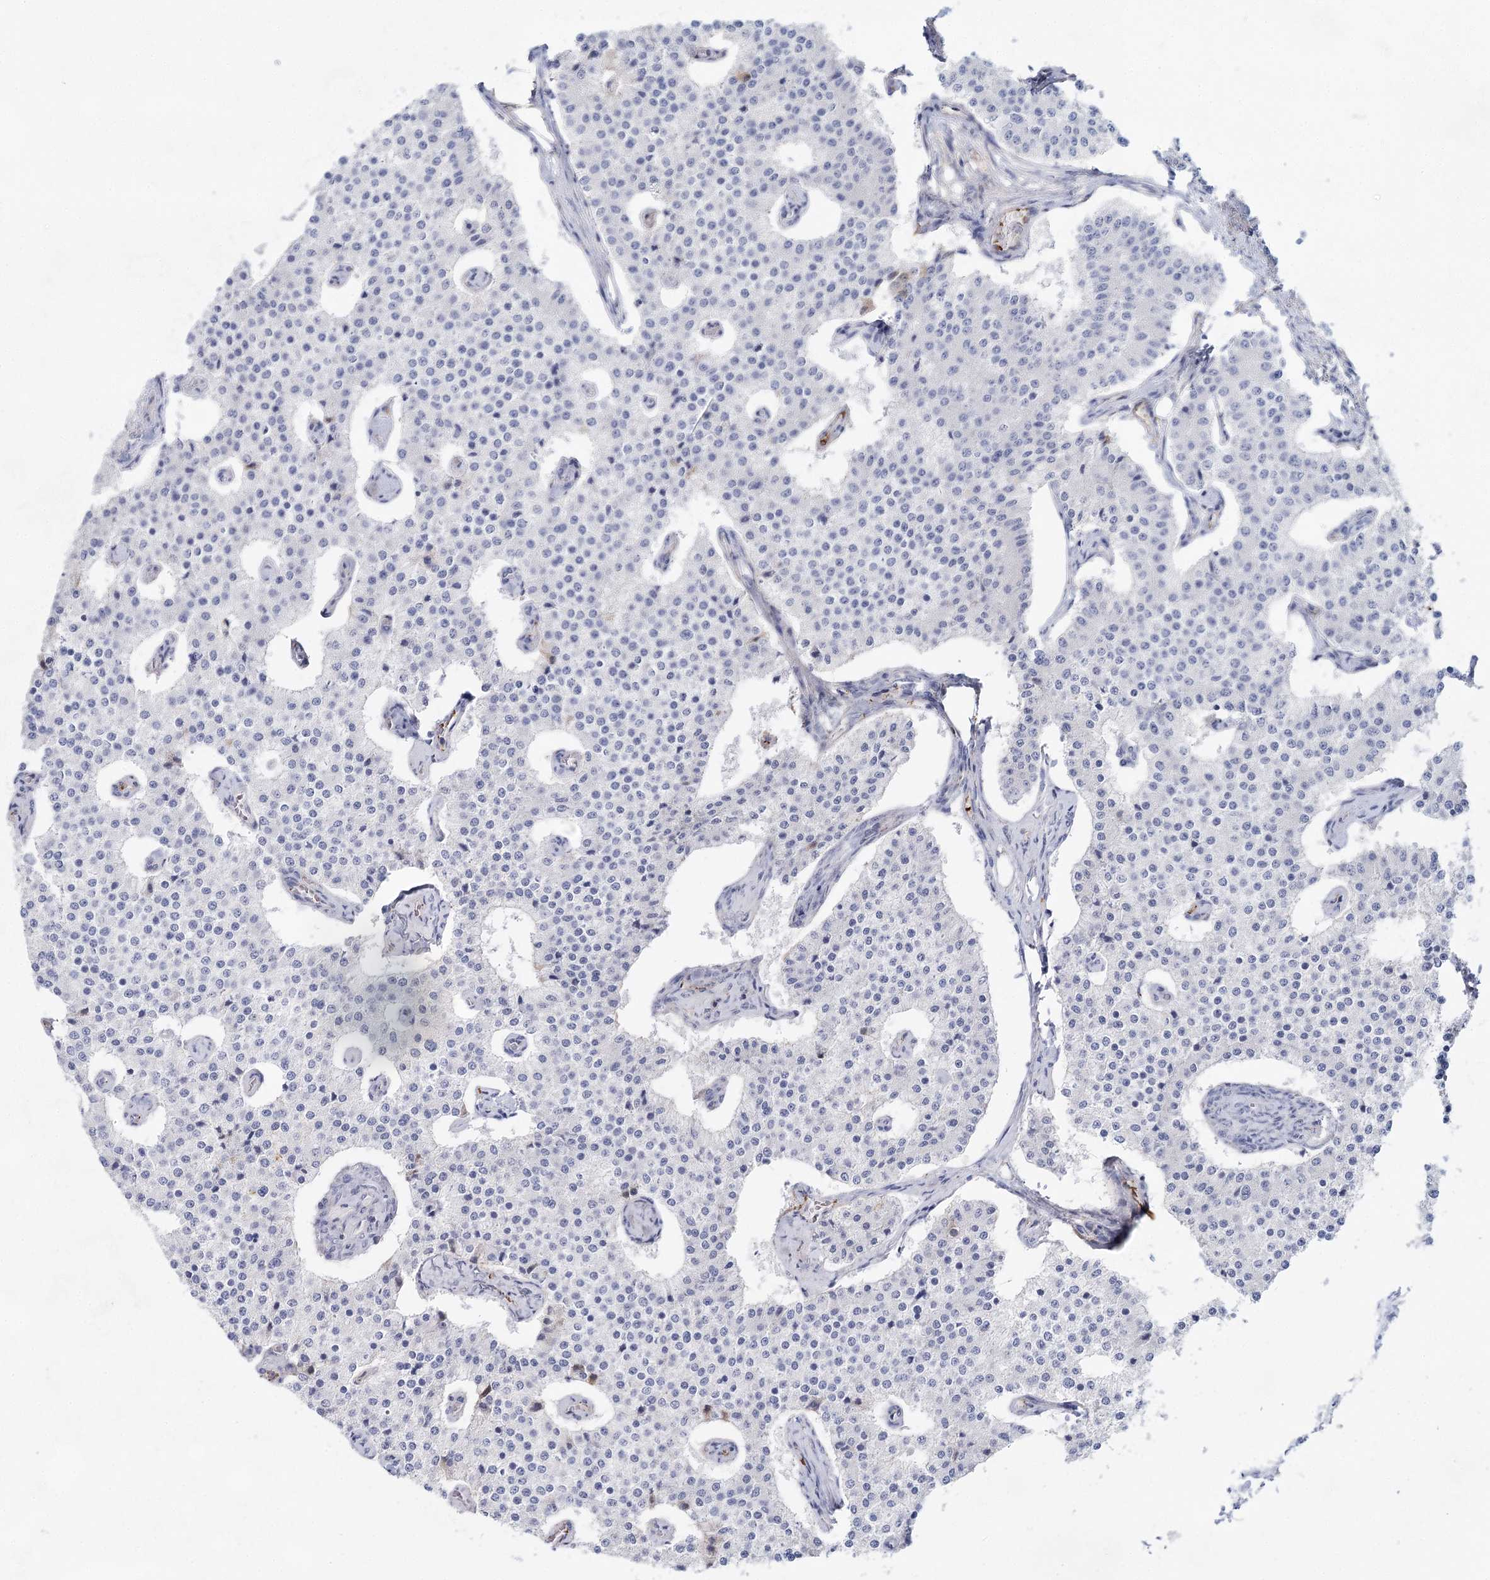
{"staining": {"intensity": "negative", "quantity": "none", "location": "none"}, "tissue": "carcinoid", "cell_type": "Tumor cells", "image_type": "cancer", "snomed": [{"axis": "morphology", "description": "Carcinoid, malignant, NOS"}, {"axis": "topography", "description": "Colon"}], "caption": "Micrograph shows no significant protein staining in tumor cells of carcinoid.", "gene": "TASOR2", "patient": {"sex": "female", "age": 52}}